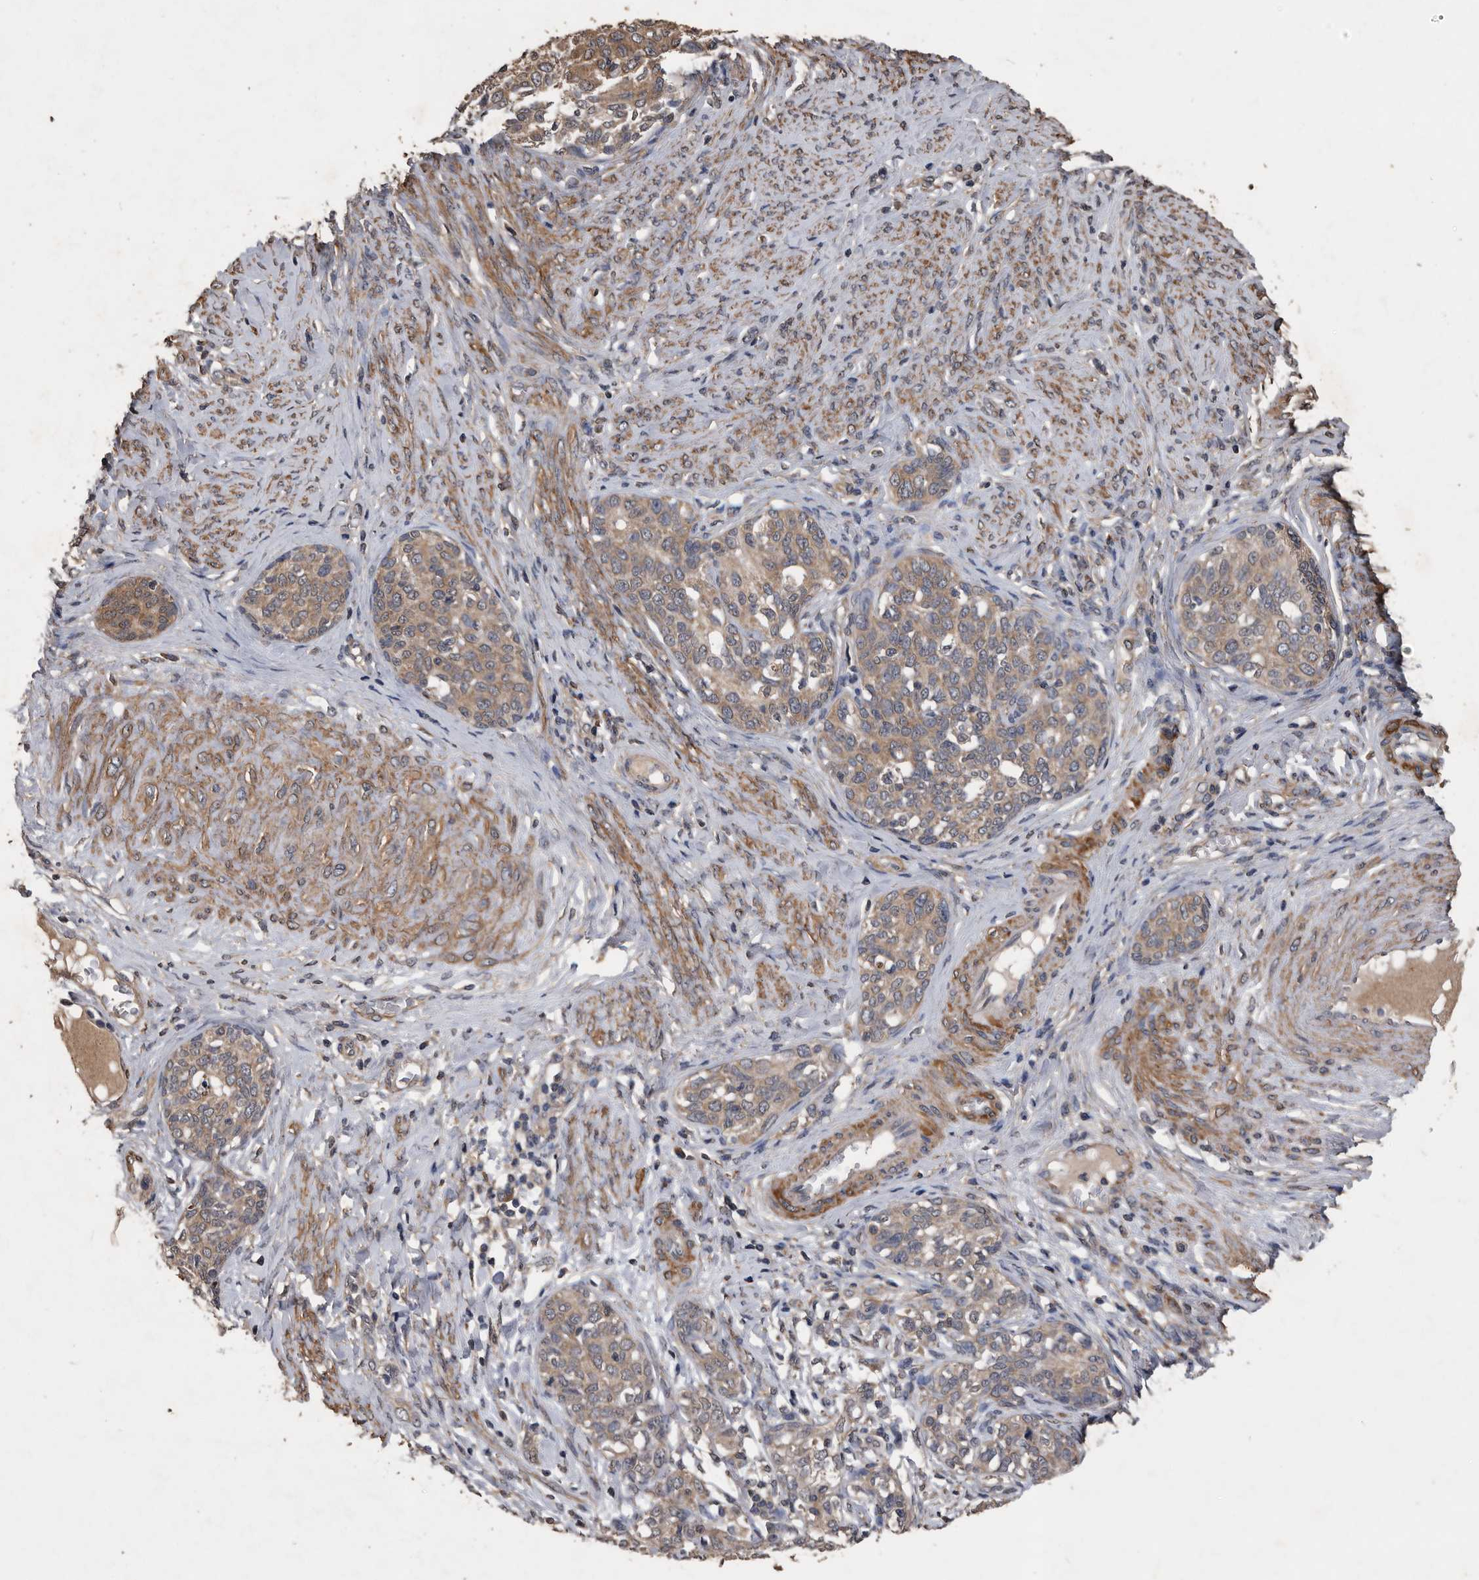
{"staining": {"intensity": "weak", "quantity": "25%-75%", "location": "cytoplasmic/membranous"}, "tissue": "cervical cancer", "cell_type": "Tumor cells", "image_type": "cancer", "snomed": [{"axis": "morphology", "description": "Squamous cell carcinoma, NOS"}, {"axis": "morphology", "description": "Adenocarcinoma, NOS"}, {"axis": "topography", "description": "Cervix"}], "caption": "An image showing weak cytoplasmic/membranous positivity in approximately 25%-75% of tumor cells in cervical cancer (adenocarcinoma), as visualized by brown immunohistochemical staining.", "gene": "NRBP1", "patient": {"sex": "female", "age": 52}}